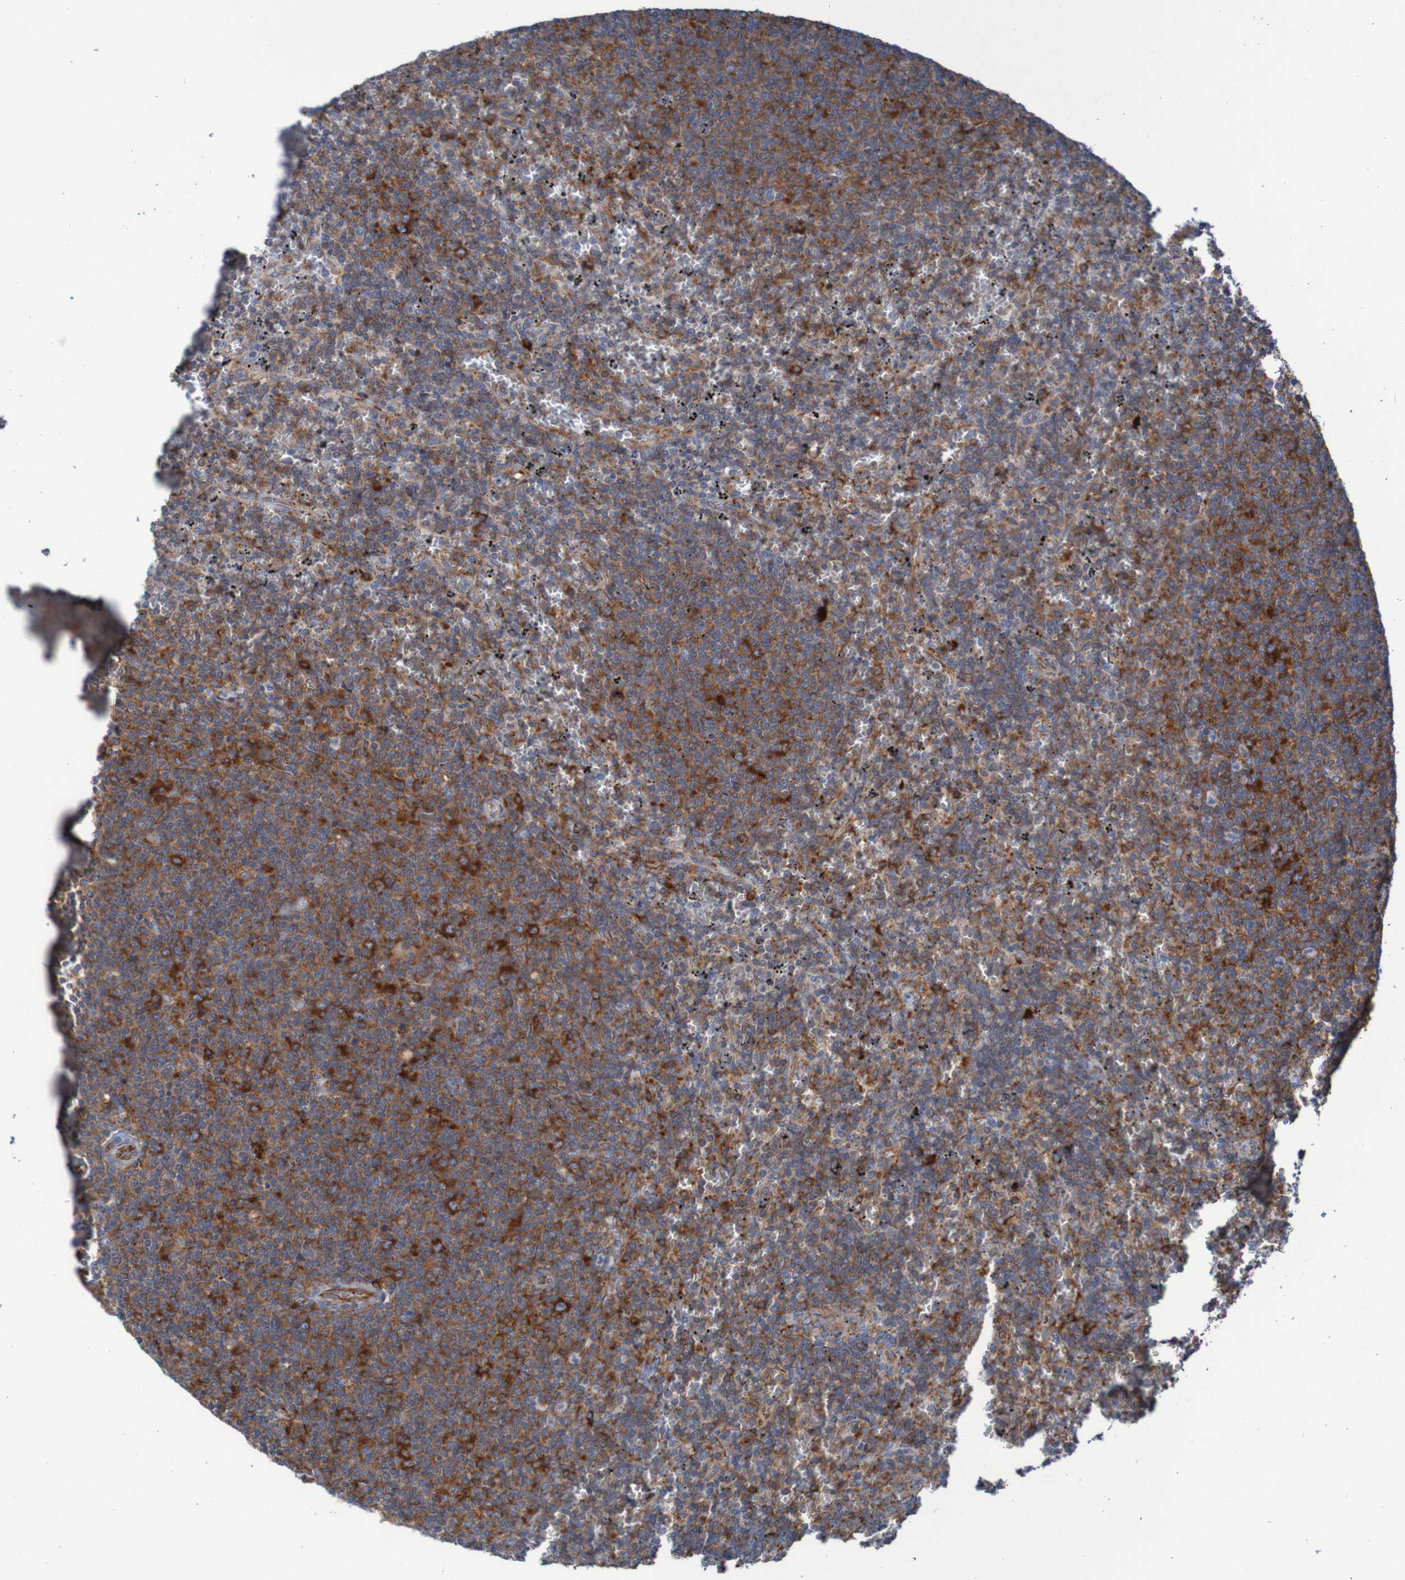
{"staining": {"intensity": "strong", "quantity": ">75%", "location": "cytoplasmic/membranous"}, "tissue": "lymphoma", "cell_type": "Tumor cells", "image_type": "cancer", "snomed": [{"axis": "morphology", "description": "Malignant lymphoma, non-Hodgkin's type, Low grade"}, {"axis": "topography", "description": "Spleen"}], "caption": "Immunohistochemical staining of malignant lymphoma, non-Hodgkin's type (low-grade) shows high levels of strong cytoplasmic/membranous positivity in about >75% of tumor cells. The protein is stained brown, and the nuclei are stained in blue (DAB (3,3'-diaminobenzidine) IHC with brightfield microscopy, high magnification).", "gene": "RPL10", "patient": {"sex": "female", "age": 50}}